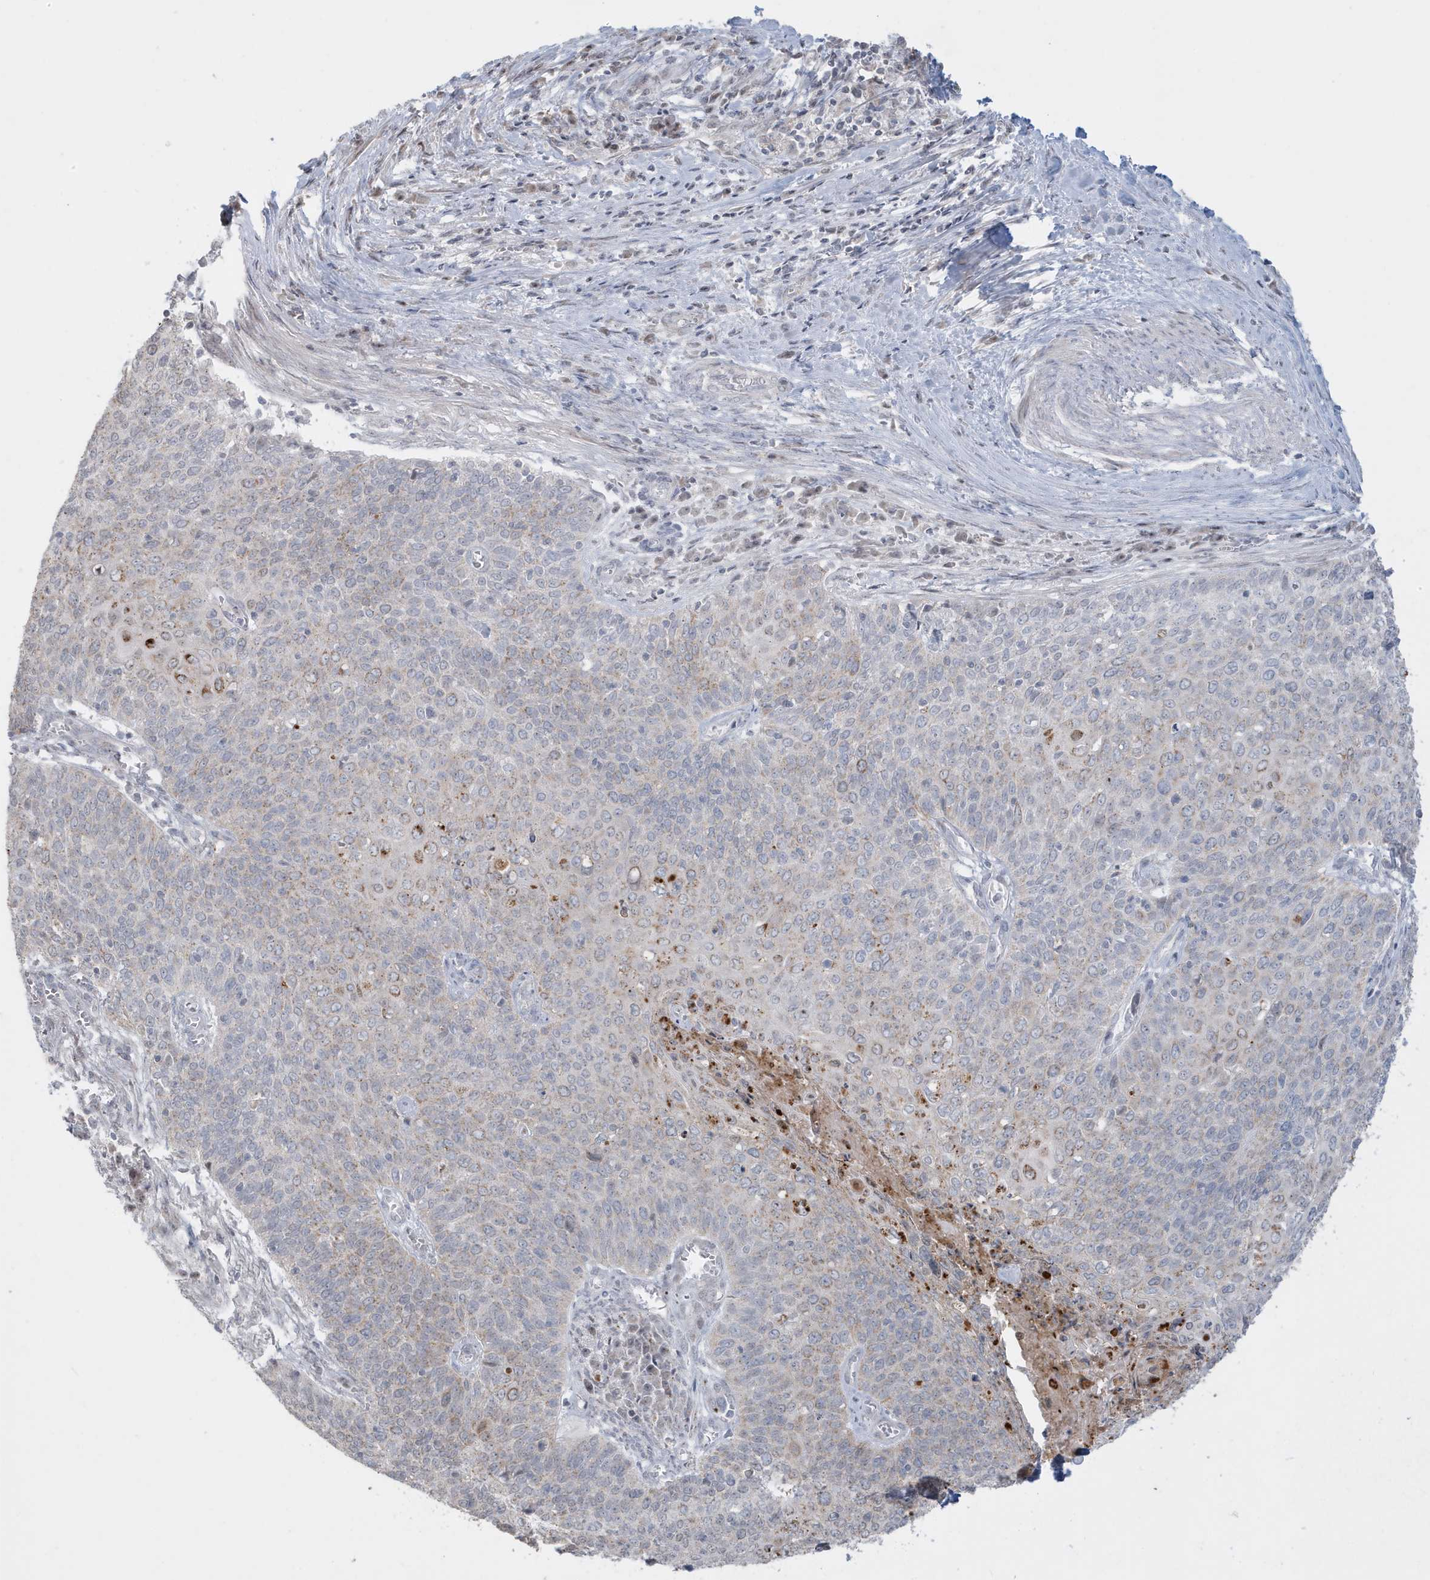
{"staining": {"intensity": "weak", "quantity": "<25%", "location": "cytoplasmic/membranous"}, "tissue": "cervical cancer", "cell_type": "Tumor cells", "image_type": "cancer", "snomed": [{"axis": "morphology", "description": "Squamous cell carcinoma, NOS"}, {"axis": "topography", "description": "Cervix"}], "caption": "Immunohistochemistry (IHC) micrograph of human squamous cell carcinoma (cervical) stained for a protein (brown), which demonstrates no expression in tumor cells. (Stains: DAB IHC with hematoxylin counter stain, Microscopy: brightfield microscopy at high magnification).", "gene": "FNDC1", "patient": {"sex": "female", "age": 39}}